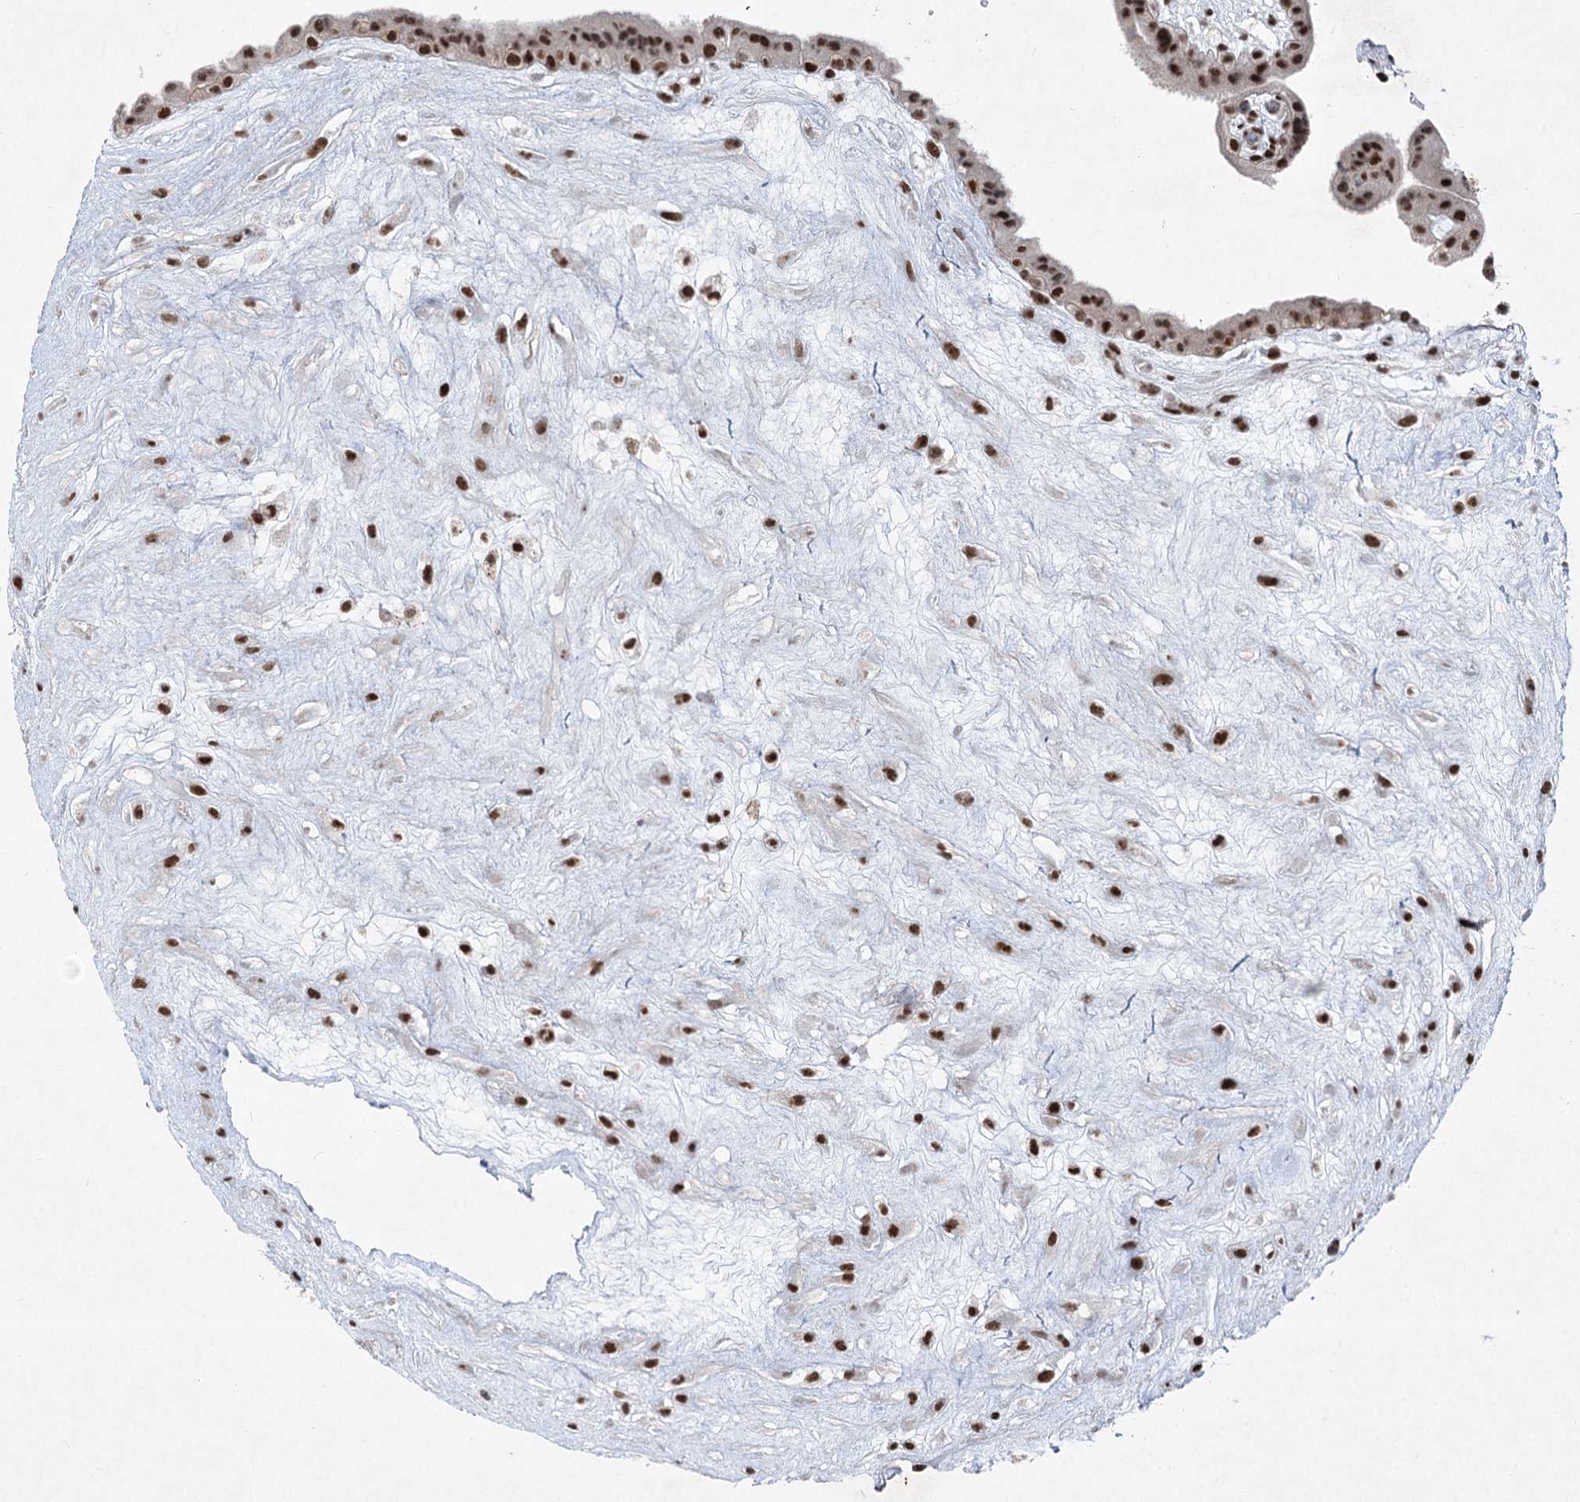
{"staining": {"intensity": "strong", "quantity": ">75%", "location": "nuclear"}, "tissue": "placenta", "cell_type": "Decidual cells", "image_type": "normal", "snomed": [{"axis": "morphology", "description": "Normal tissue, NOS"}, {"axis": "topography", "description": "Placenta"}], "caption": "IHC image of benign placenta stained for a protein (brown), which shows high levels of strong nuclear expression in about >75% of decidual cells.", "gene": "CGGBP1", "patient": {"sex": "female", "age": 18}}